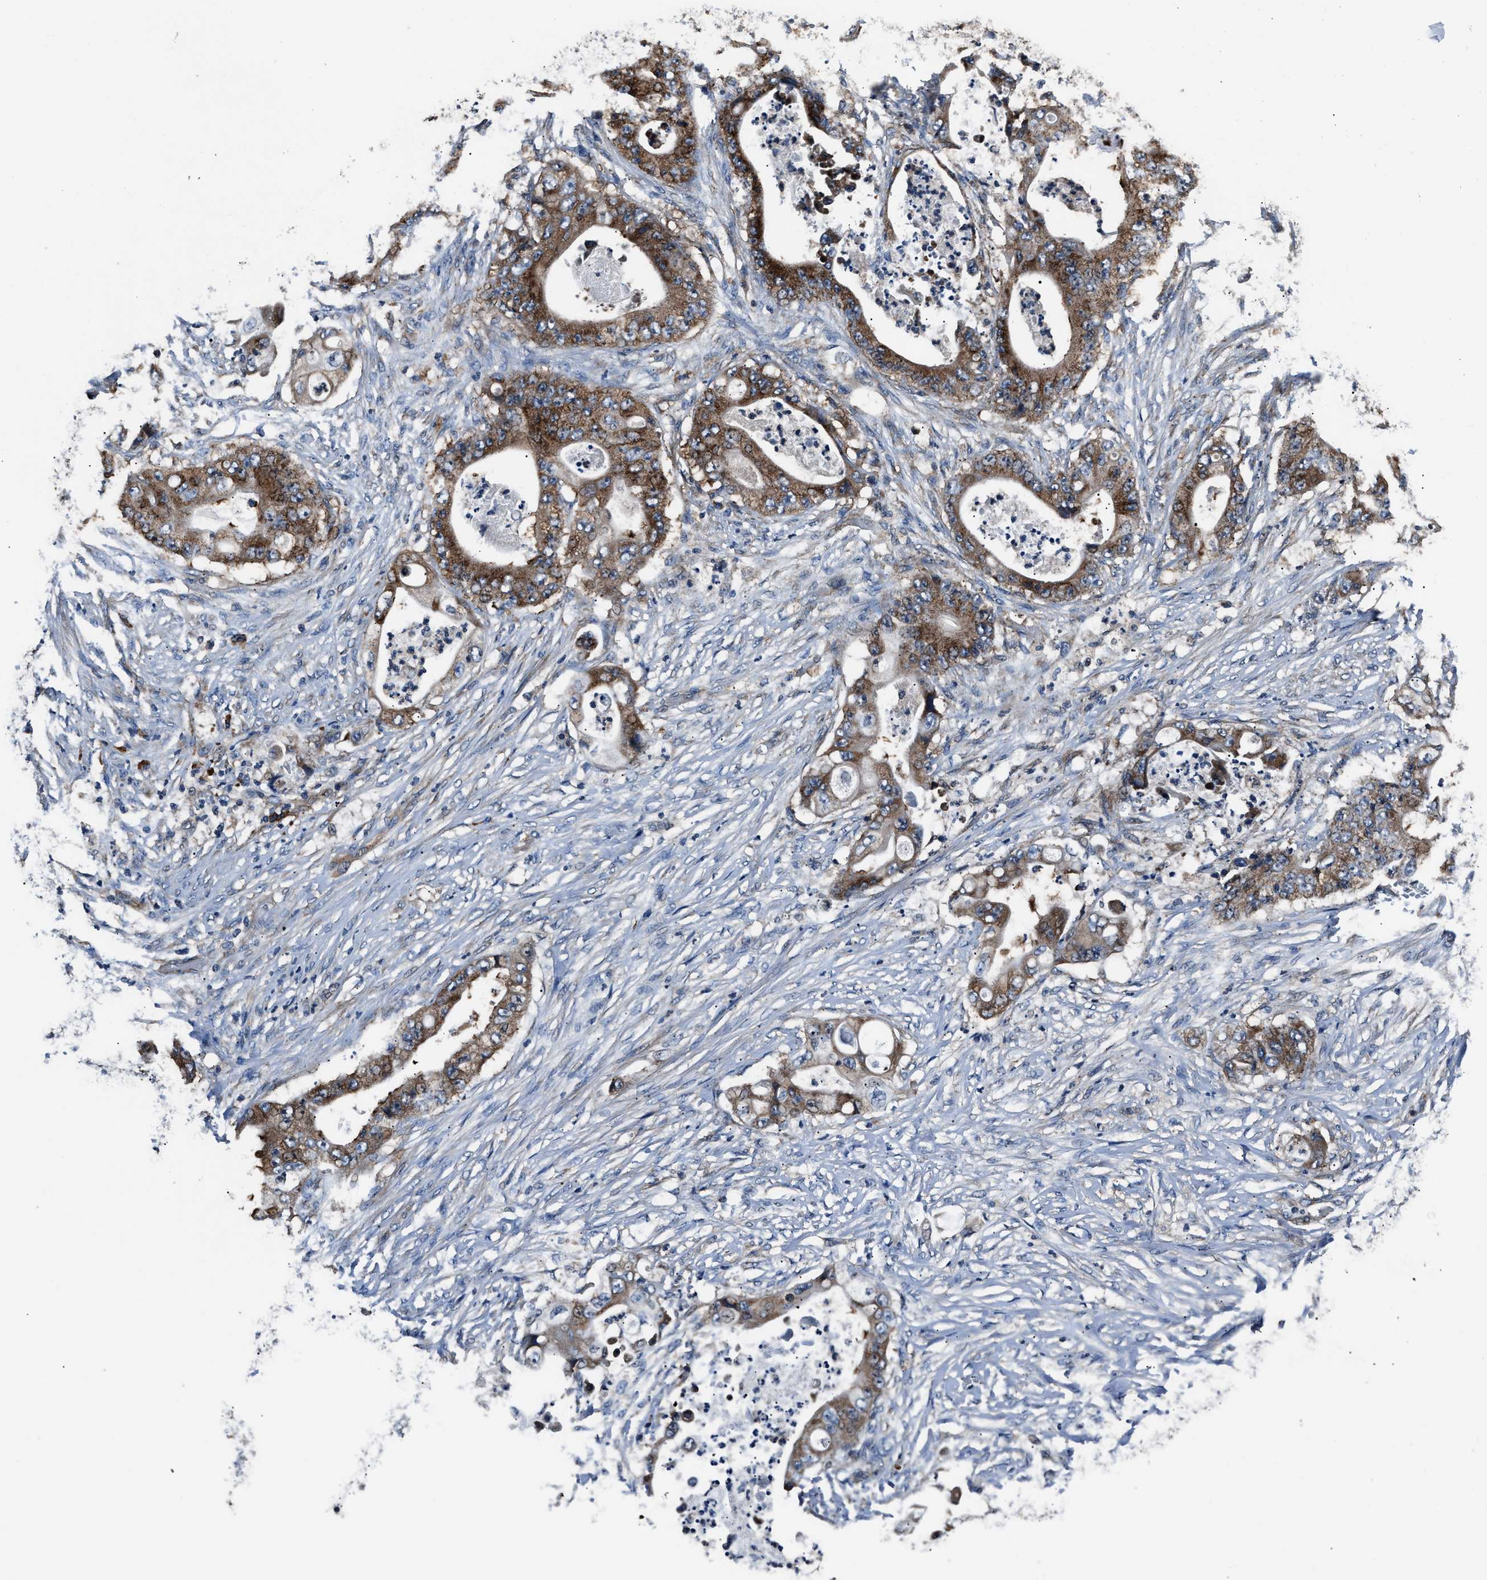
{"staining": {"intensity": "strong", "quantity": ">75%", "location": "cytoplasmic/membranous"}, "tissue": "stomach cancer", "cell_type": "Tumor cells", "image_type": "cancer", "snomed": [{"axis": "morphology", "description": "Adenocarcinoma, NOS"}, {"axis": "topography", "description": "Stomach"}], "caption": "Immunohistochemical staining of stomach adenocarcinoma demonstrates high levels of strong cytoplasmic/membranous positivity in about >75% of tumor cells.", "gene": "IMPDH2", "patient": {"sex": "female", "age": 73}}